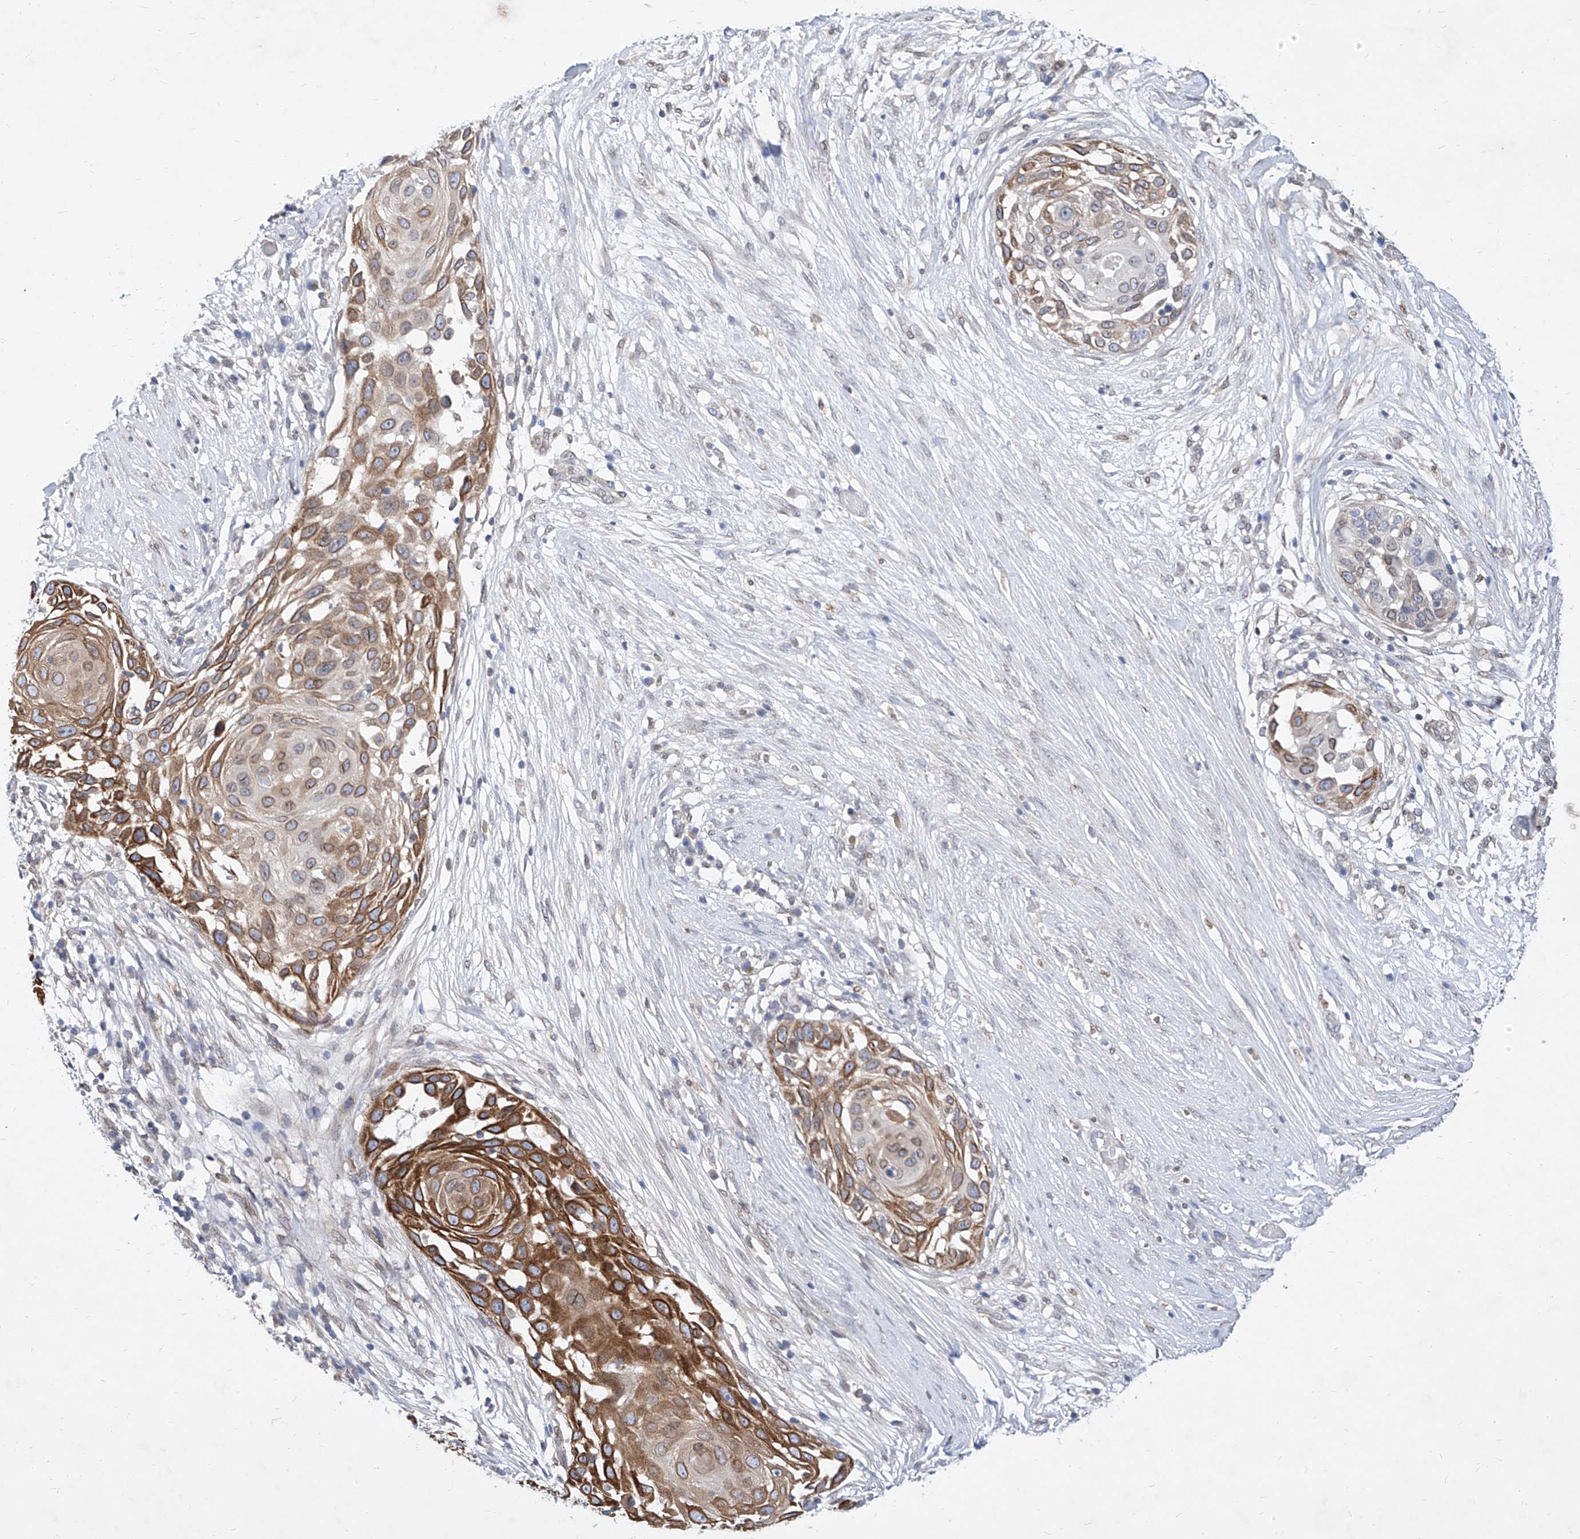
{"staining": {"intensity": "strong", "quantity": ">75%", "location": "cytoplasmic/membranous"}, "tissue": "skin cancer", "cell_type": "Tumor cells", "image_type": "cancer", "snomed": [{"axis": "morphology", "description": "Squamous cell carcinoma, NOS"}, {"axis": "topography", "description": "Skin"}], "caption": "DAB immunohistochemical staining of skin cancer demonstrates strong cytoplasmic/membranous protein staining in approximately >75% of tumor cells.", "gene": "MX2", "patient": {"sex": "female", "age": 44}}